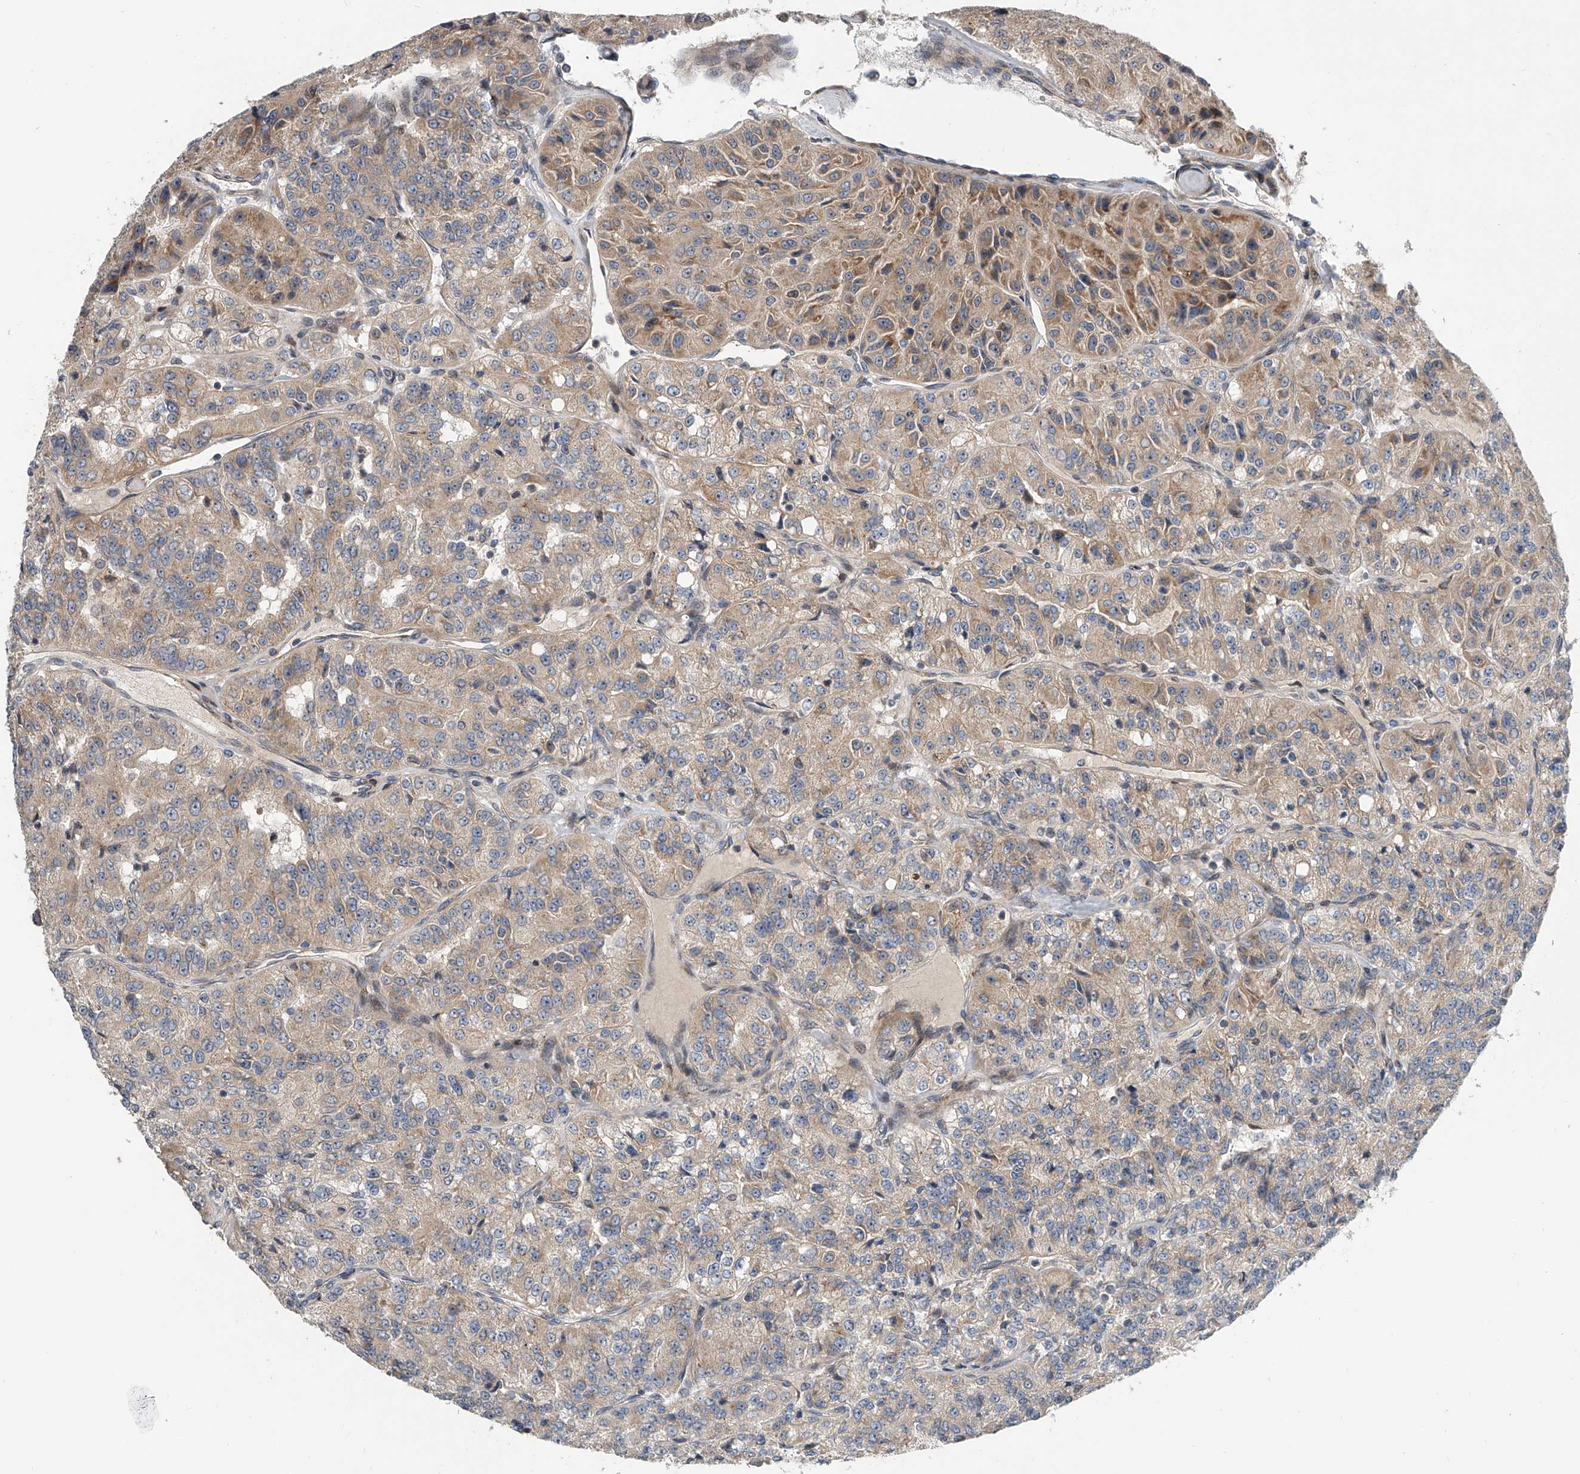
{"staining": {"intensity": "weak", "quantity": "25%-75%", "location": "cytoplasmic/membranous"}, "tissue": "renal cancer", "cell_type": "Tumor cells", "image_type": "cancer", "snomed": [{"axis": "morphology", "description": "Adenocarcinoma, NOS"}, {"axis": "topography", "description": "Kidney"}], "caption": "This photomicrograph exhibits immunohistochemistry staining of human renal cancer, with low weak cytoplasmic/membranous staining in about 25%-75% of tumor cells.", "gene": "DLGAP2", "patient": {"sex": "female", "age": 63}}